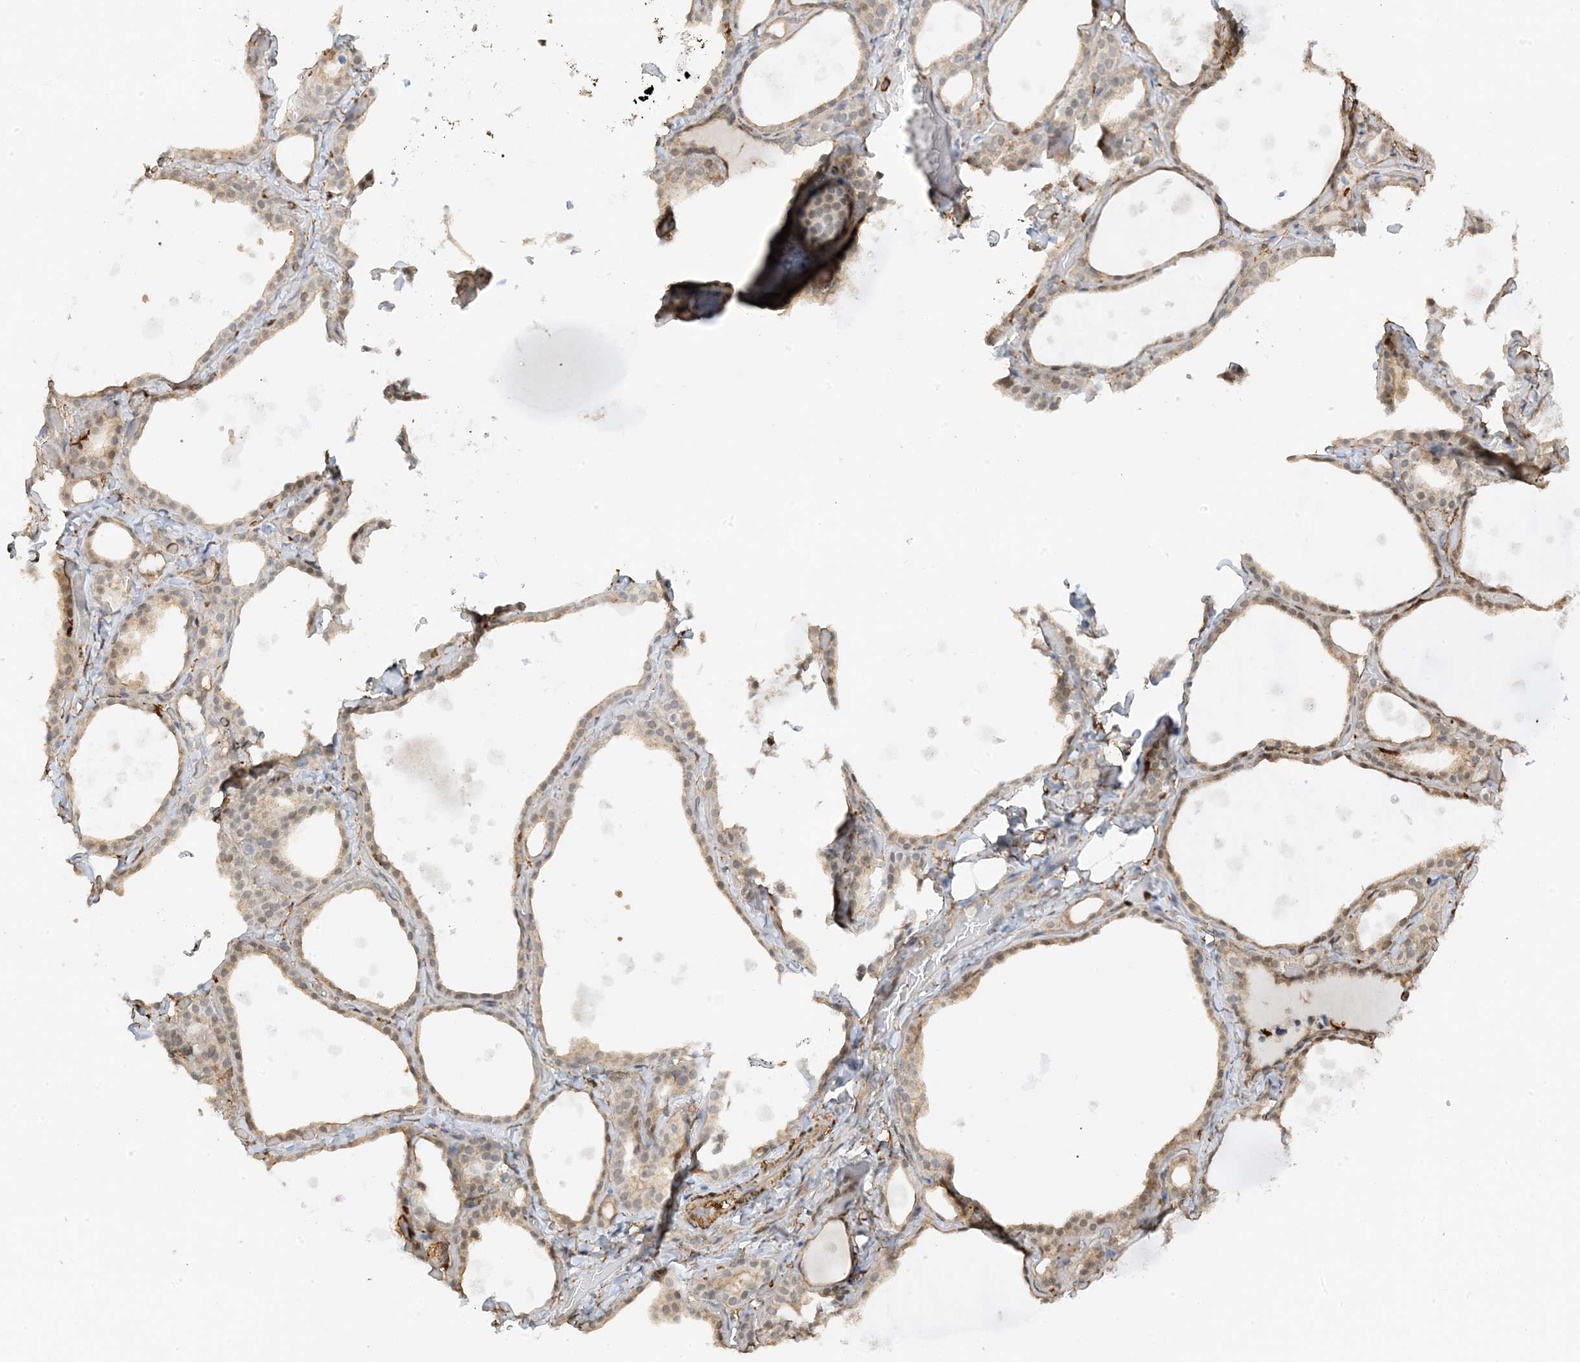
{"staining": {"intensity": "weak", "quantity": "25%-75%", "location": "cytoplasmic/membranous"}, "tissue": "thyroid gland", "cell_type": "Glandular cells", "image_type": "normal", "snomed": [{"axis": "morphology", "description": "Normal tissue, NOS"}, {"axis": "topography", "description": "Thyroid gland"}], "caption": "Protein staining exhibits weak cytoplasmic/membranous positivity in about 25%-75% of glandular cells in normal thyroid gland. Nuclei are stained in blue.", "gene": "PHACTR2", "patient": {"sex": "female", "age": 44}}